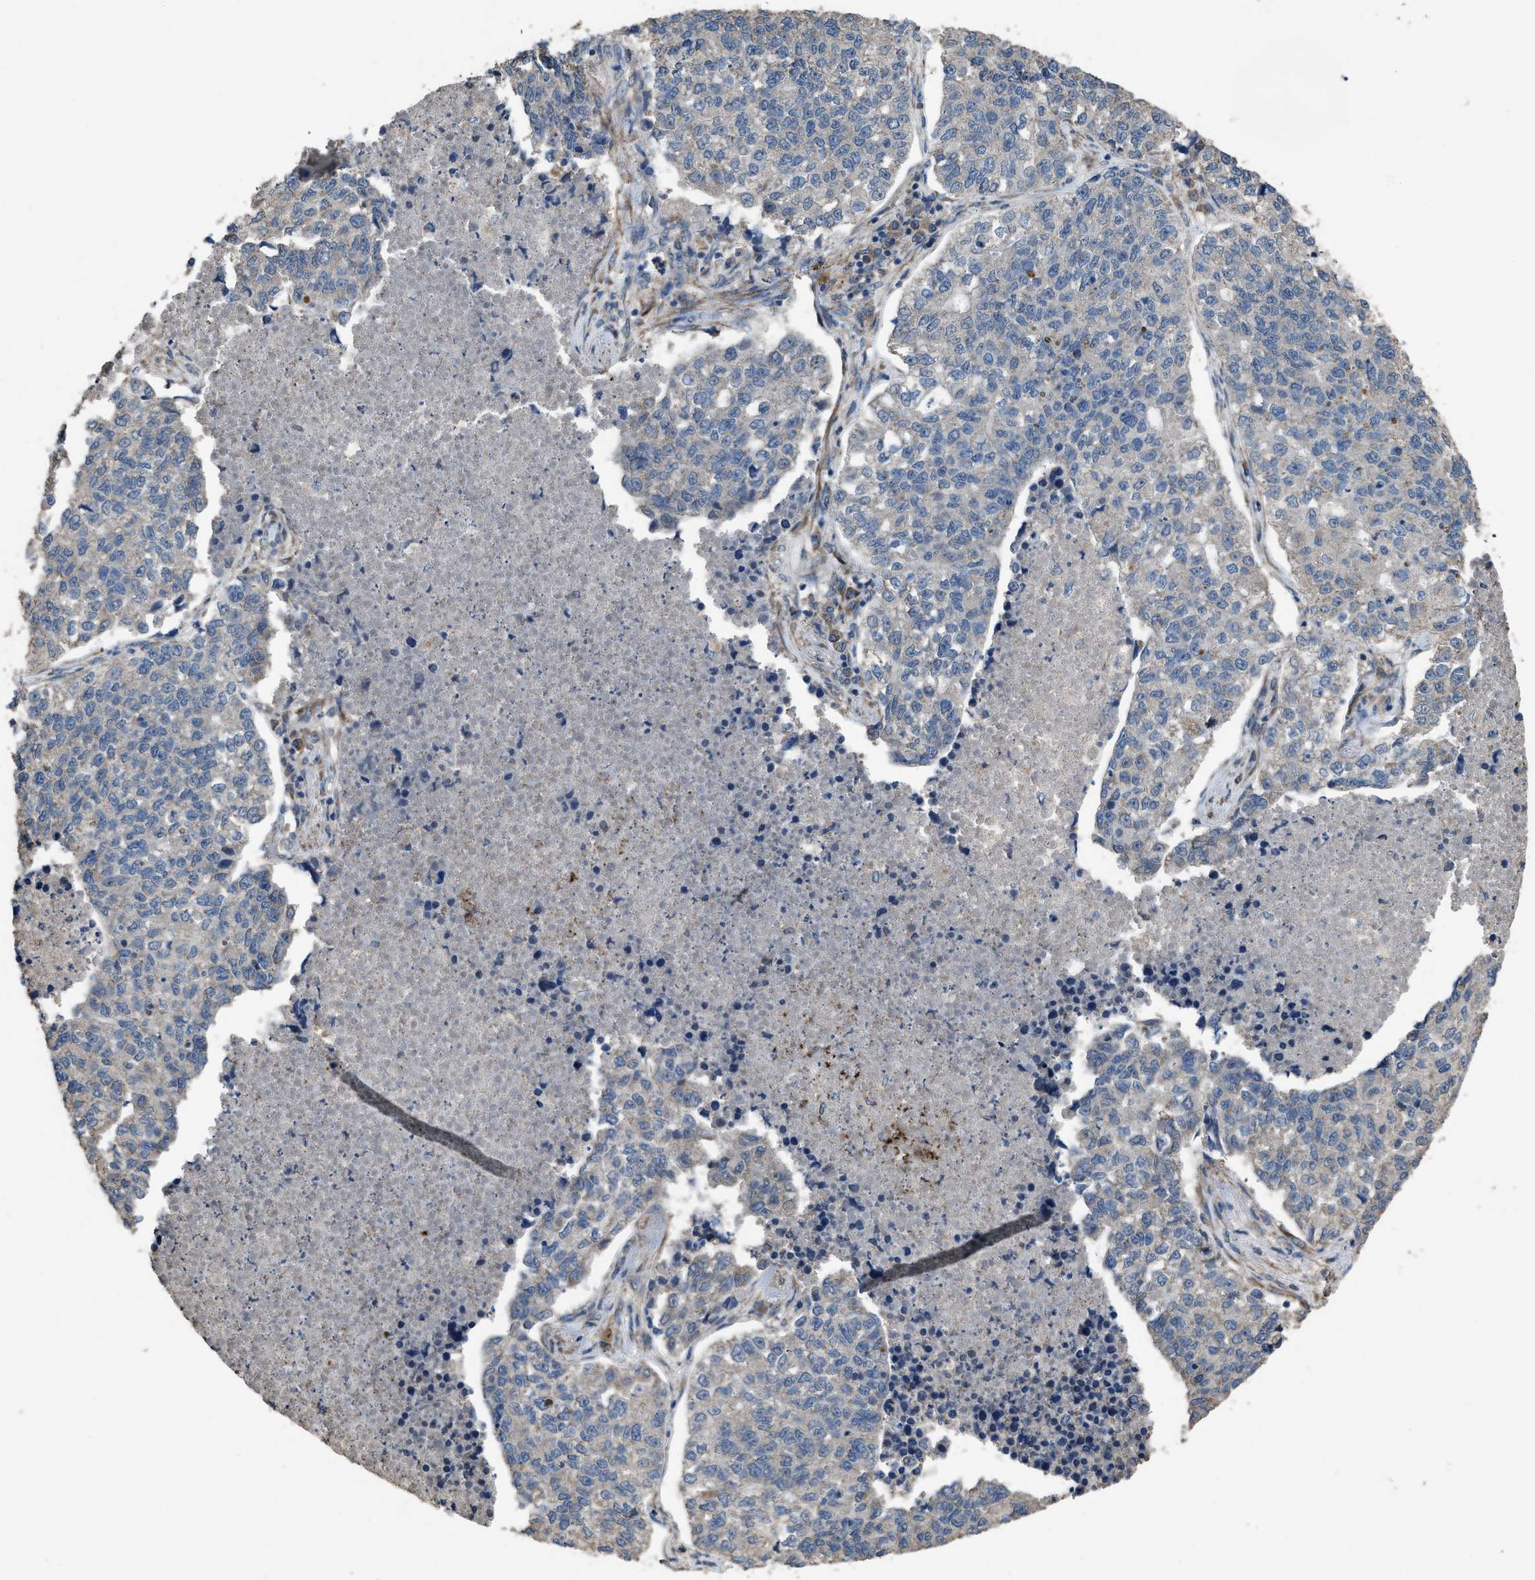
{"staining": {"intensity": "negative", "quantity": "none", "location": "none"}, "tissue": "lung cancer", "cell_type": "Tumor cells", "image_type": "cancer", "snomed": [{"axis": "morphology", "description": "Adenocarcinoma, NOS"}, {"axis": "topography", "description": "Lung"}], "caption": "Tumor cells show no significant expression in lung adenocarcinoma.", "gene": "ARL6", "patient": {"sex": "male", "age": 49}}